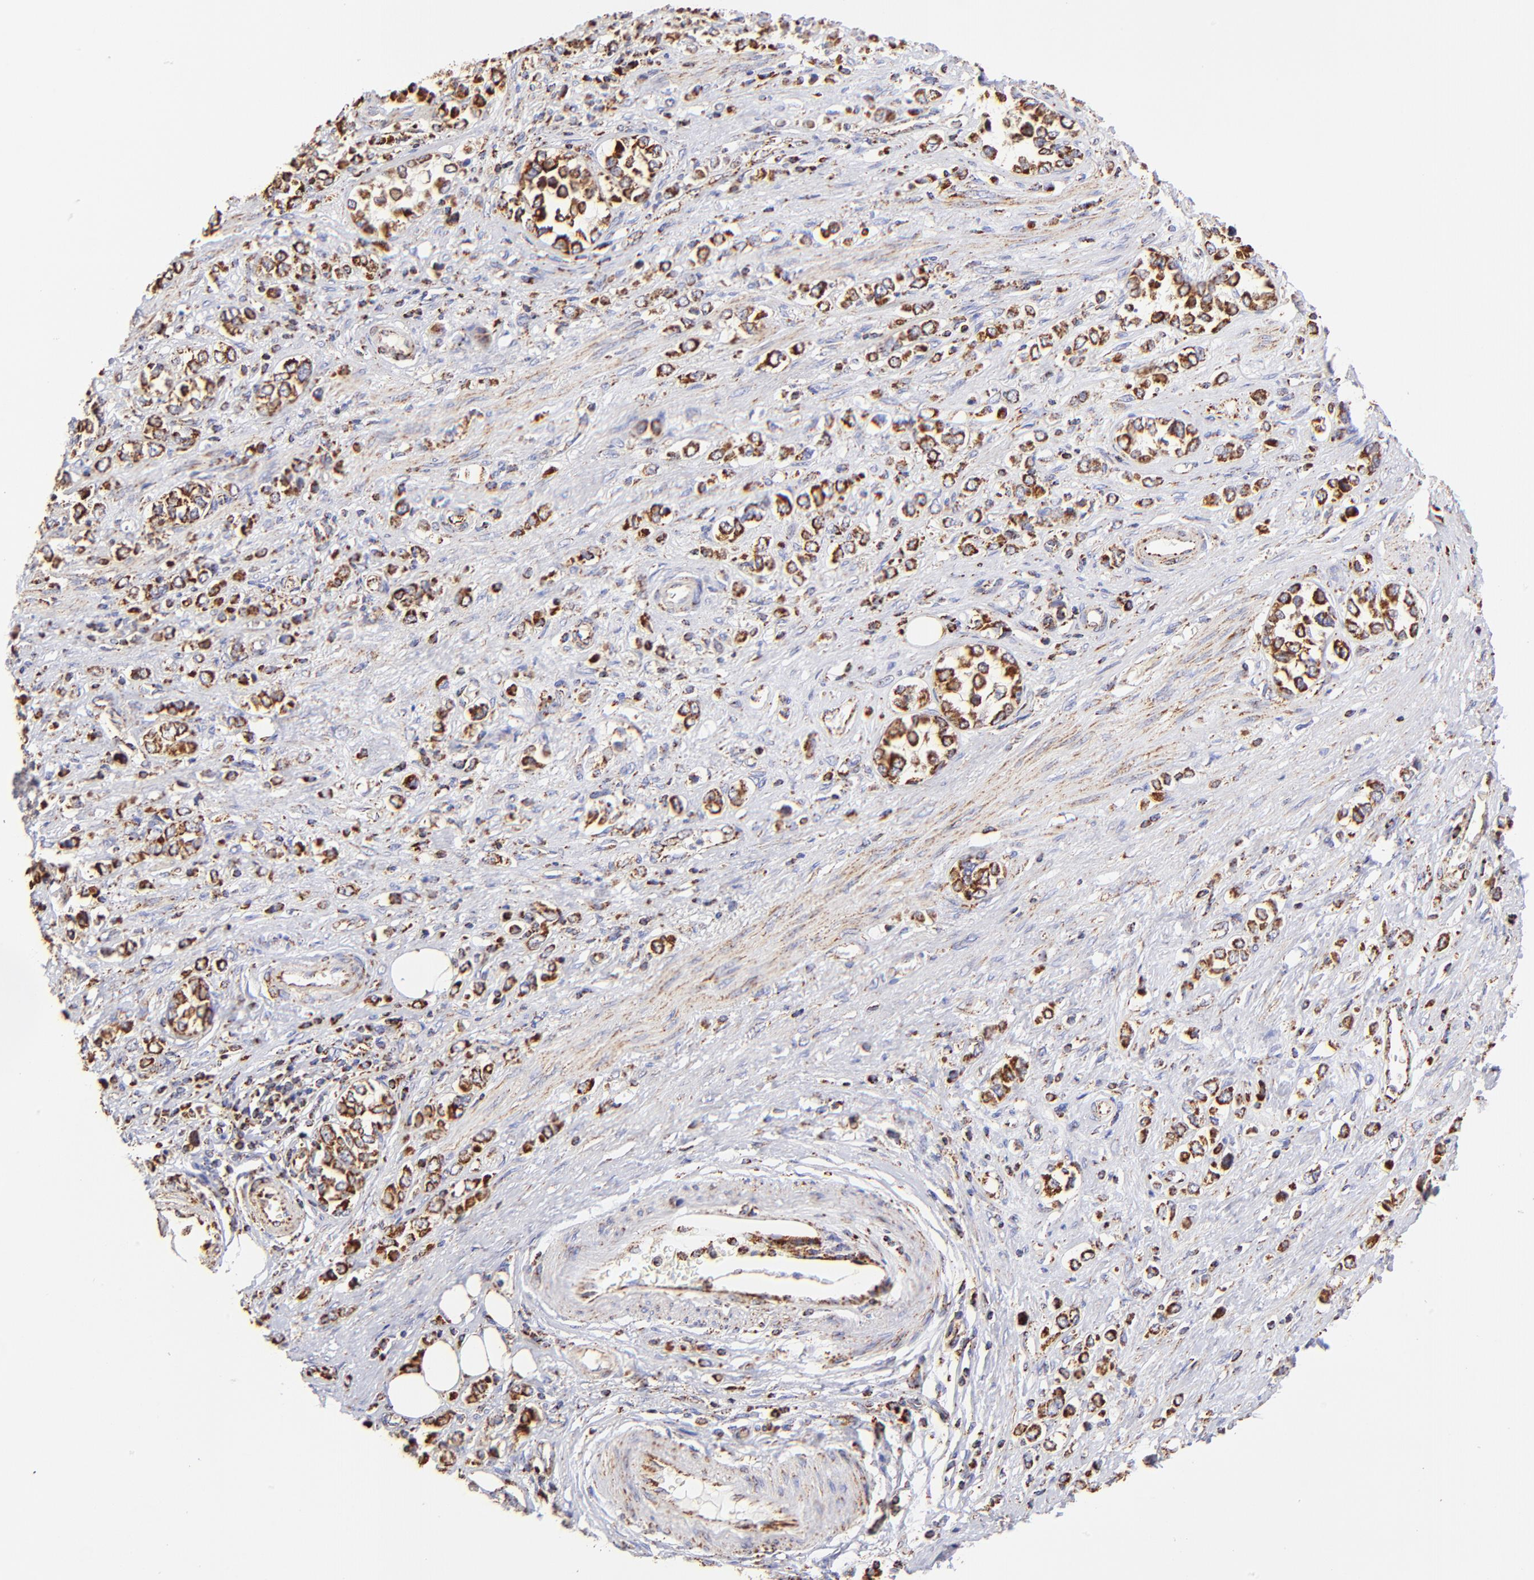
{"staining": {"intensity": "strong", "quantity": ">75%", "location": "cytoplasmic/membranous"}, "tissue": "stomach cancer", "cell_type": "Tumor cells", "image_type": "cancer", "snomed": [{"axis": "morphology", "description": "Adenocarcinoma, NOS"}, {"axis": "topography", "description": "Stomach, upper"}], "caption": "Human stomach cancer (adenocarcinoma) stained with a protein marker exhibits strong staining in tumor cells.", "gene": "ECH1", "patient": {"sex": "male", "age": 76}}